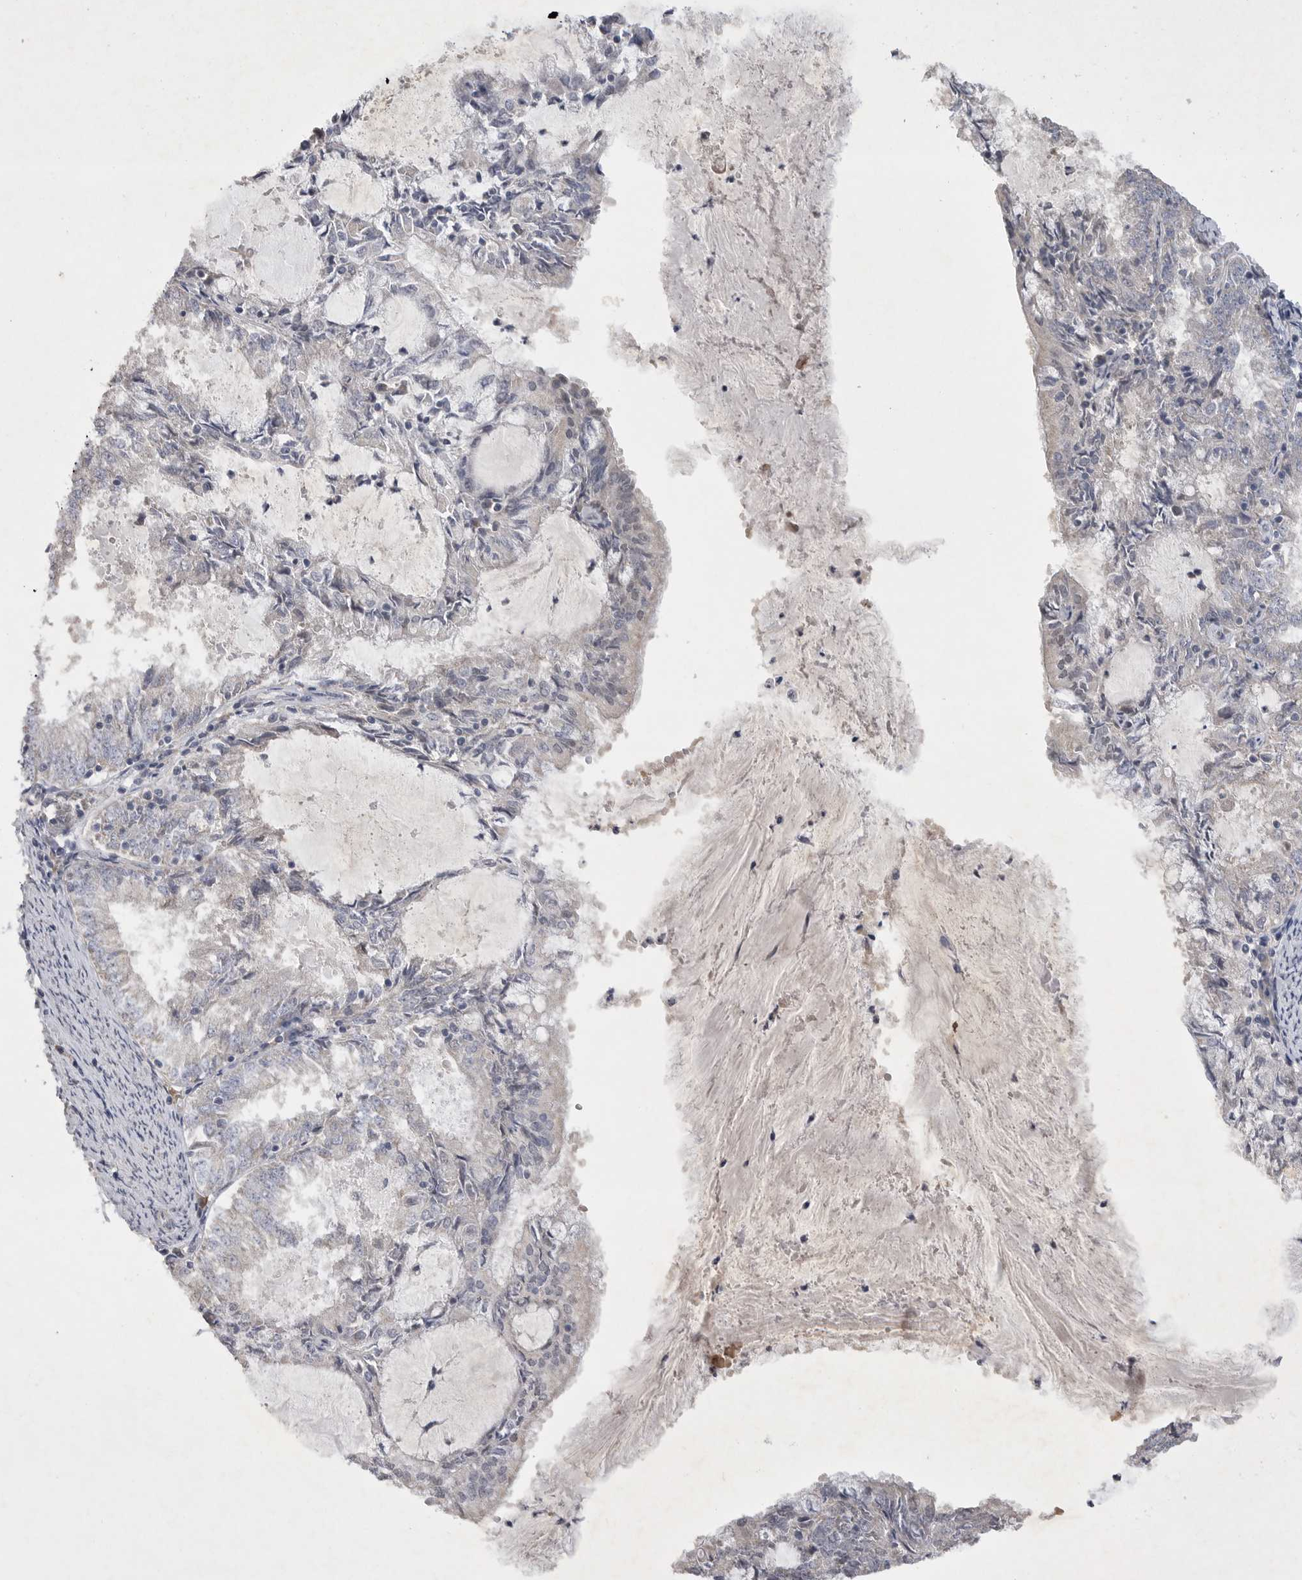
{"staining": {"intensity": "negative", "quantity": "none", "location": "none"}, "tissue": "endometrial cancer", "cell_type": "Tumor cells", "image_type": "cancer", "snomed": [{"axis": "morphology", "description": "Adenocarcinoma, NOS"}, {"axis": "topography", "description": "Endometrium"}], "caption": "Photomicrograph shows no protein positivity in tumor cells of endometrial cancer (adenocarcinoma) tissue. Brightfield microscopy of immunohistochemistry (IHC) stained with DAB (brown) and hematoxylin (blue), captured at high magnification.", "gene": "EDEM3", "patient": {"sex": "female", "age": 57}}